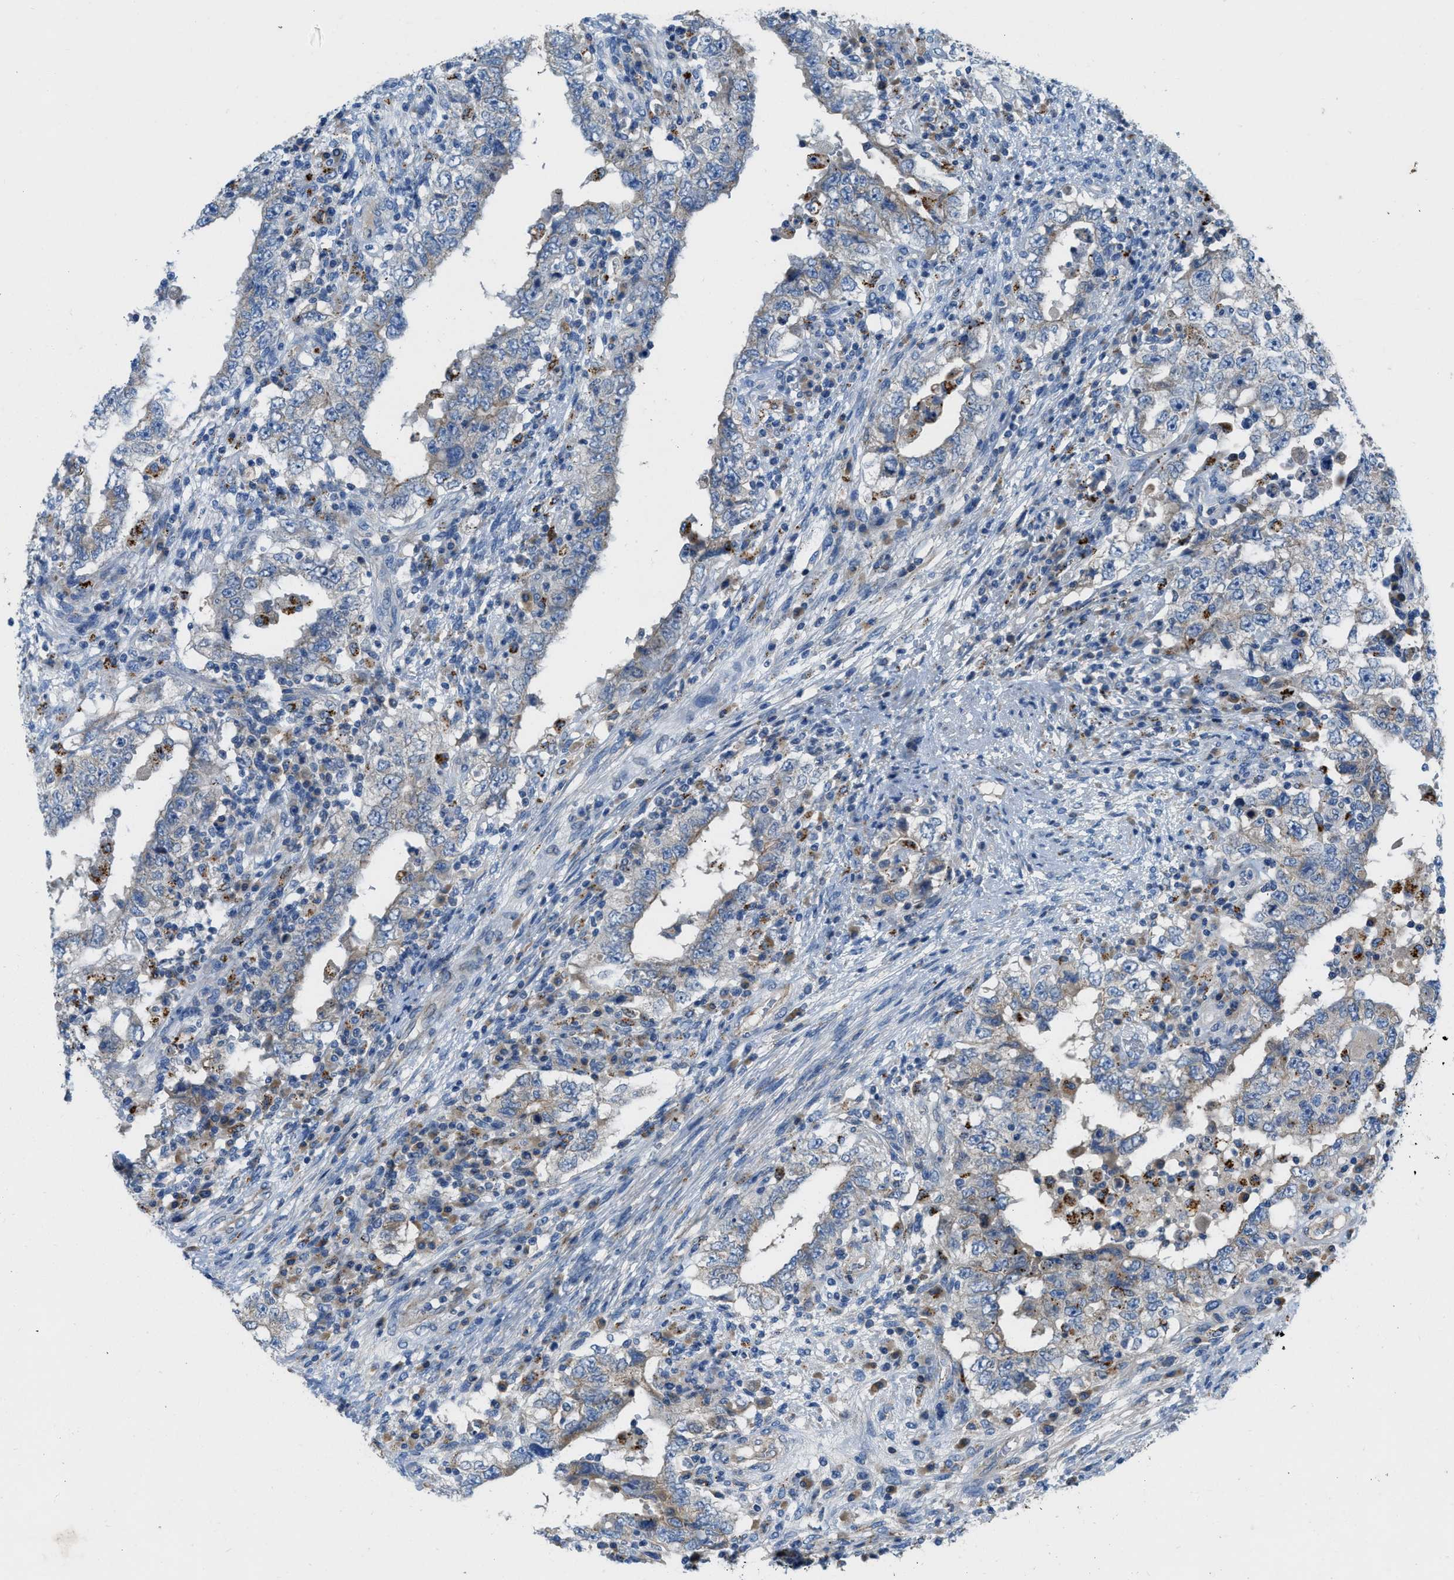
{"staining": {"intensity": "weak", "quantity": "<25%", "location": "cytoplasmic/membranous"}, "tissue": "testis cancer", "cell_type": "Tumor cells", "image_type": "cancer", "snomed": [{"axis": "morphology", "description": "Carcinoma, Embryonal, NOS"}, {"axis": "topography", "description": "Testis"}], "caption": "This is an immunohistochemistry (IHC) photomicrograph of human testis cancer. There is no expression in tumor cells.", "gene": "TMEM248", "patient": {"sex": "male", "age": 26}}